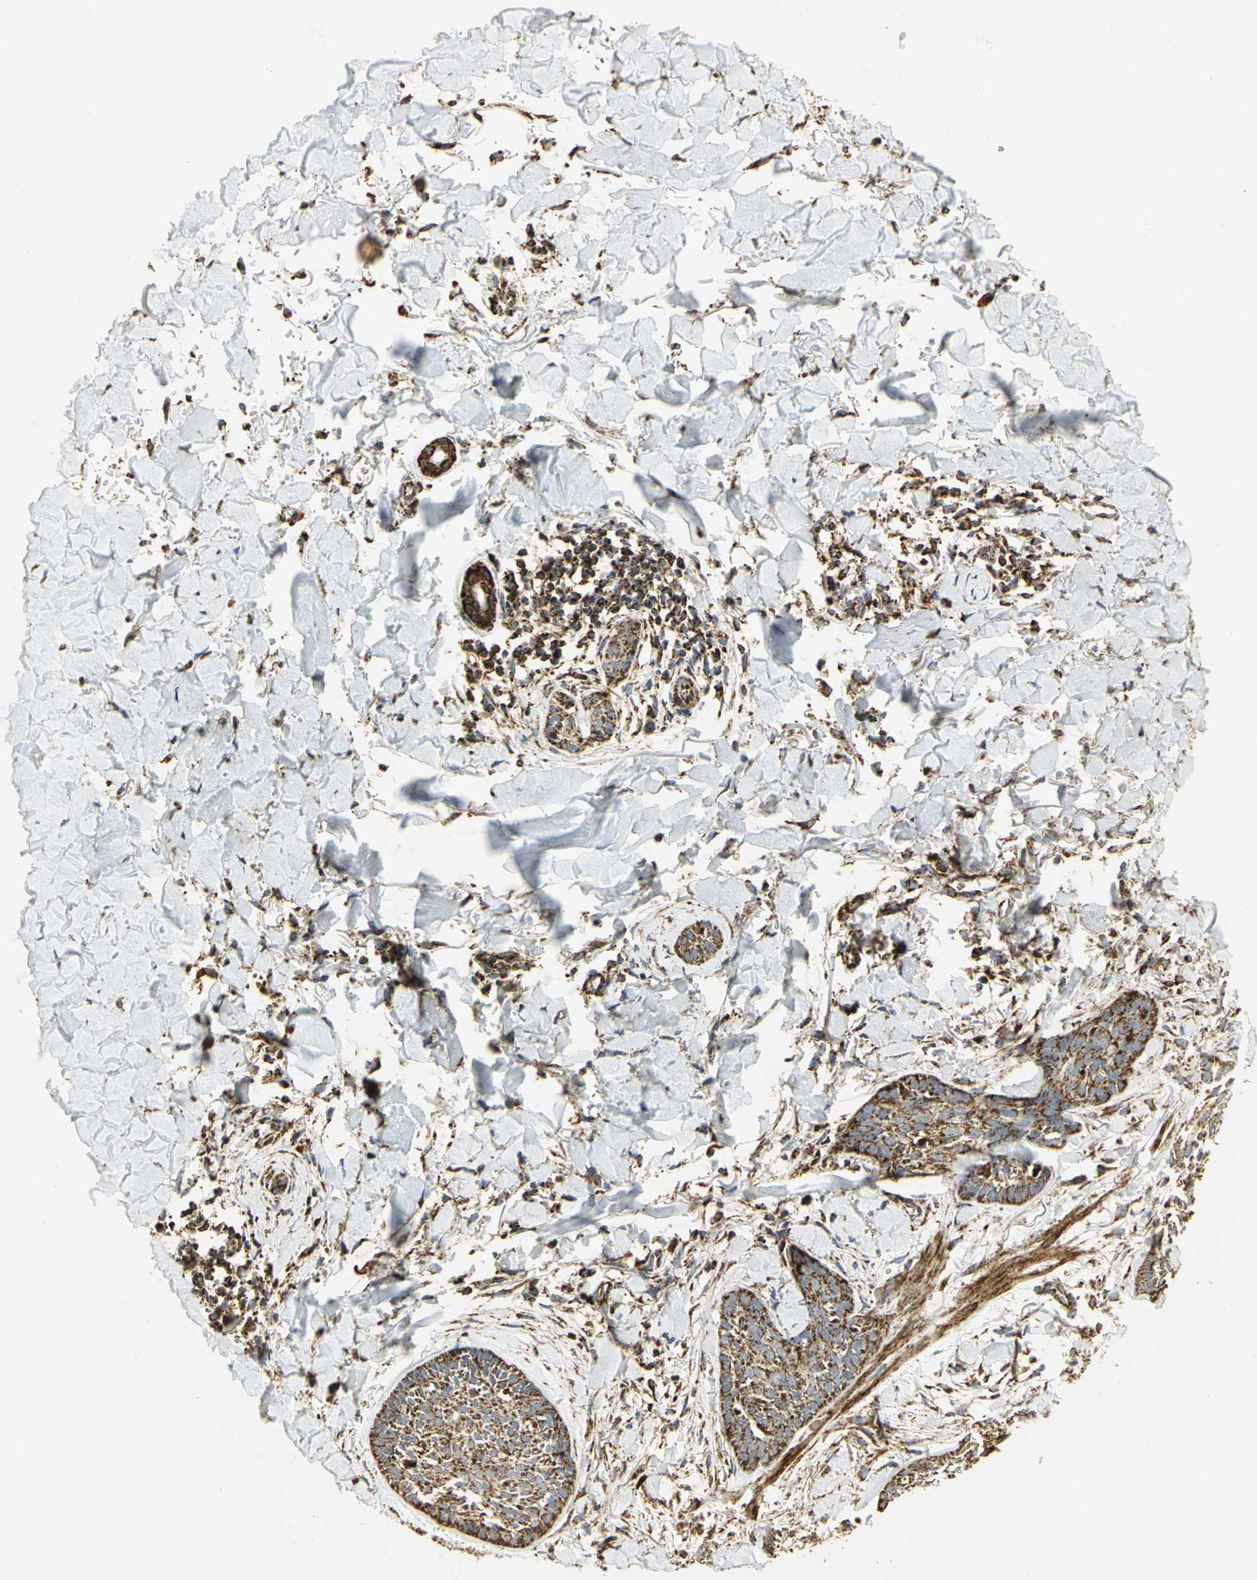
{"staining": {"intensity": "strong", "quantity": ">75%", "location": "cytoplasmic/membranous"}, "tissue": "skin cancer", "cell_type": "Tumor cells", "image_type": "cancer", "snomed": [{"axis": "morphology", "description": "Normal tissue, NOS"}, {"axis": "morphology", "description": "Basal cell carcinoma"}, {"axis": "topography", "description": "Skin"}], "caption": "The histopathology image shows immunohistochemical staining of skin cancer (basal cell carcinoma). There is strong cytoplasmic/membranous expression is identified in approximately >75% of tumor cells.", "gene": "VDAC1", "patient": {"sex": "male", "age": 71}}